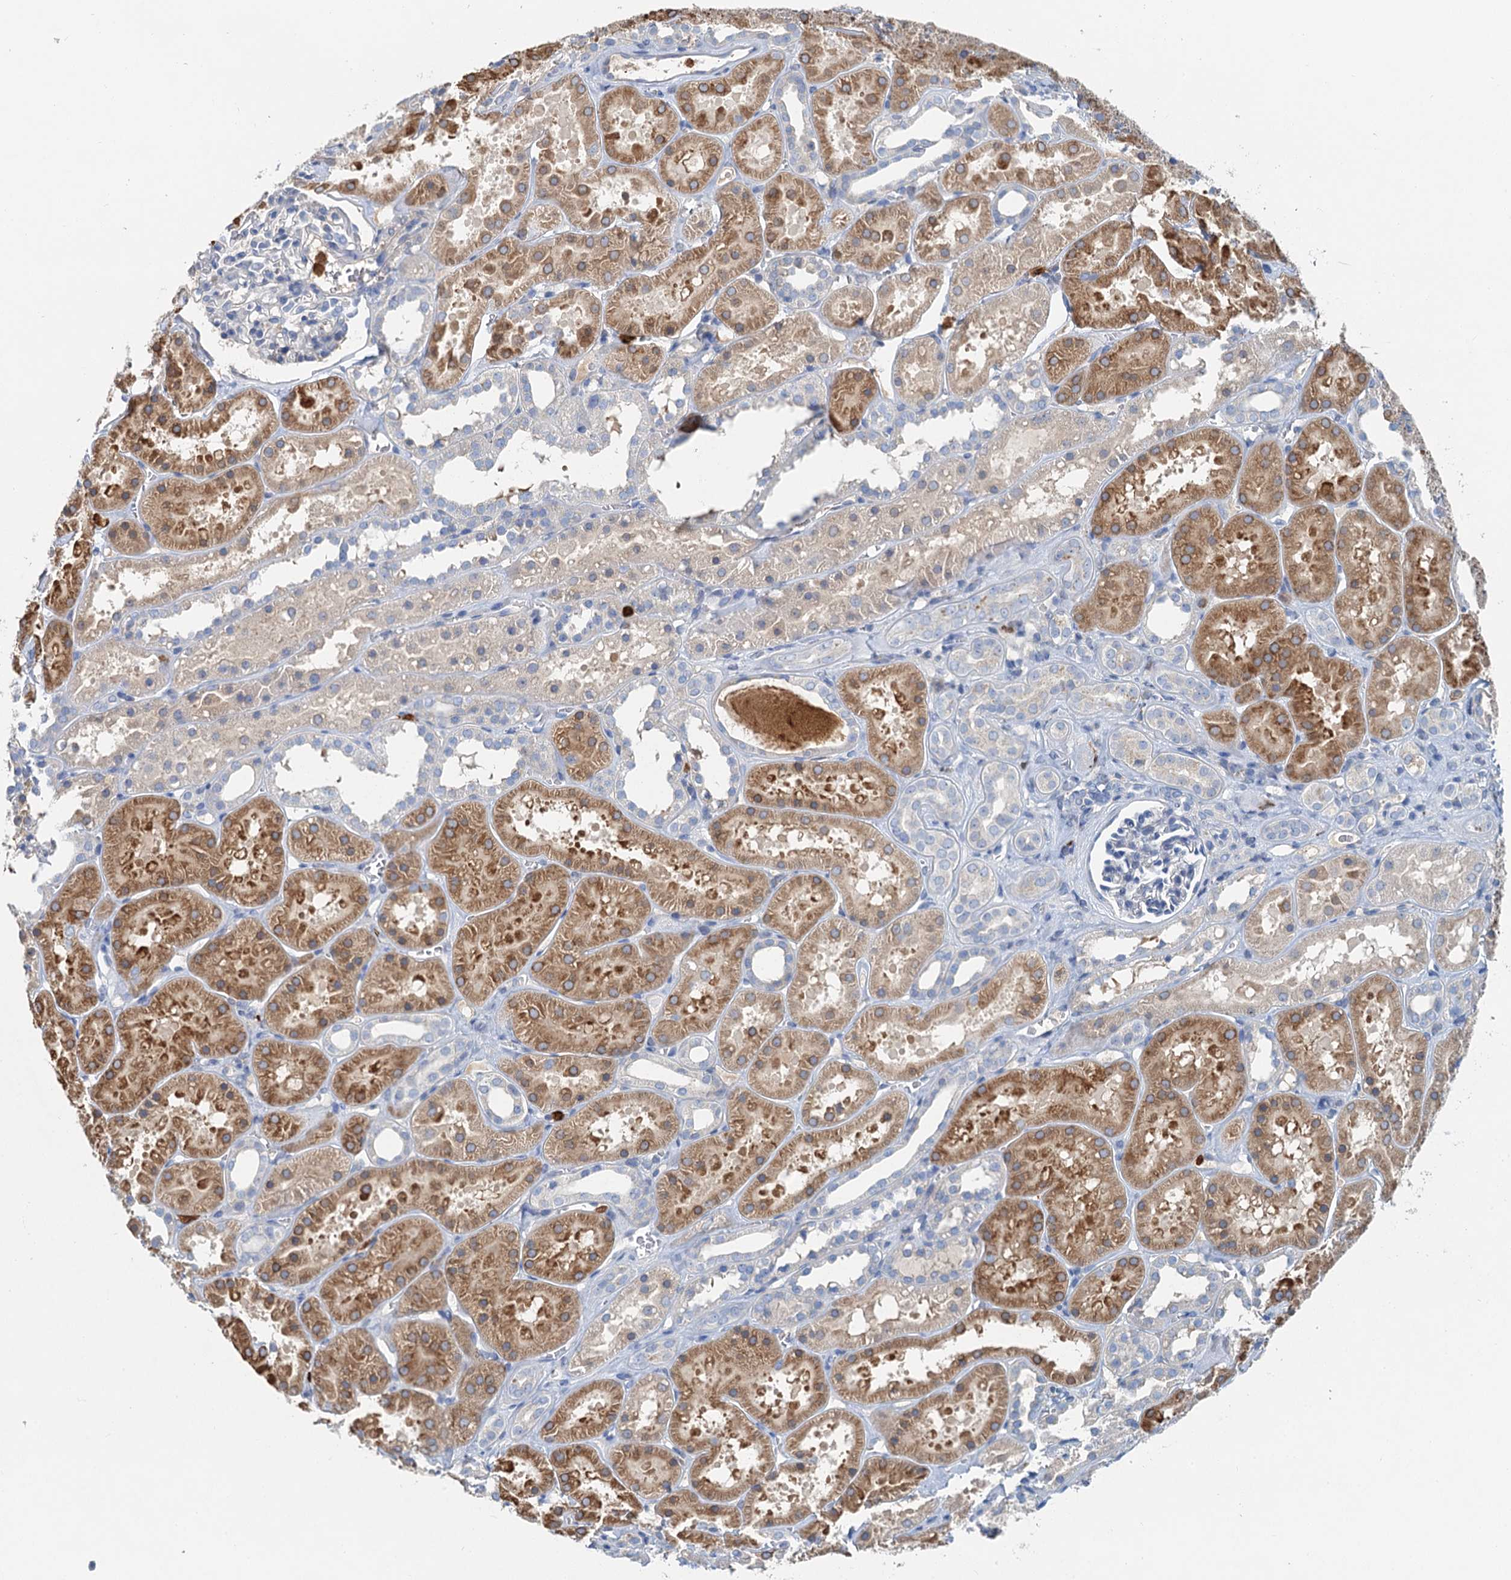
{"staining": {"intensity": "negative", "quantity": "none", "location": "none"}, "tissue": "kidney", "cell_type": "Cells in glomeruli", "image_type": "normal", "snomed": [{"axis": "morphology", "description": "Normal tissue, NOS"}, {"axis": "topography", "description": "Kidney"}], "caption": "Image shows no significant protein expression in cells in glomeruli of unremarkable kidney. (DAB (3,3'-diaminobenzidine) immunohistochemistry (IHC), high magnification).", "gene": "OTOA", "patient": {"sex": "female", "age": 41}}